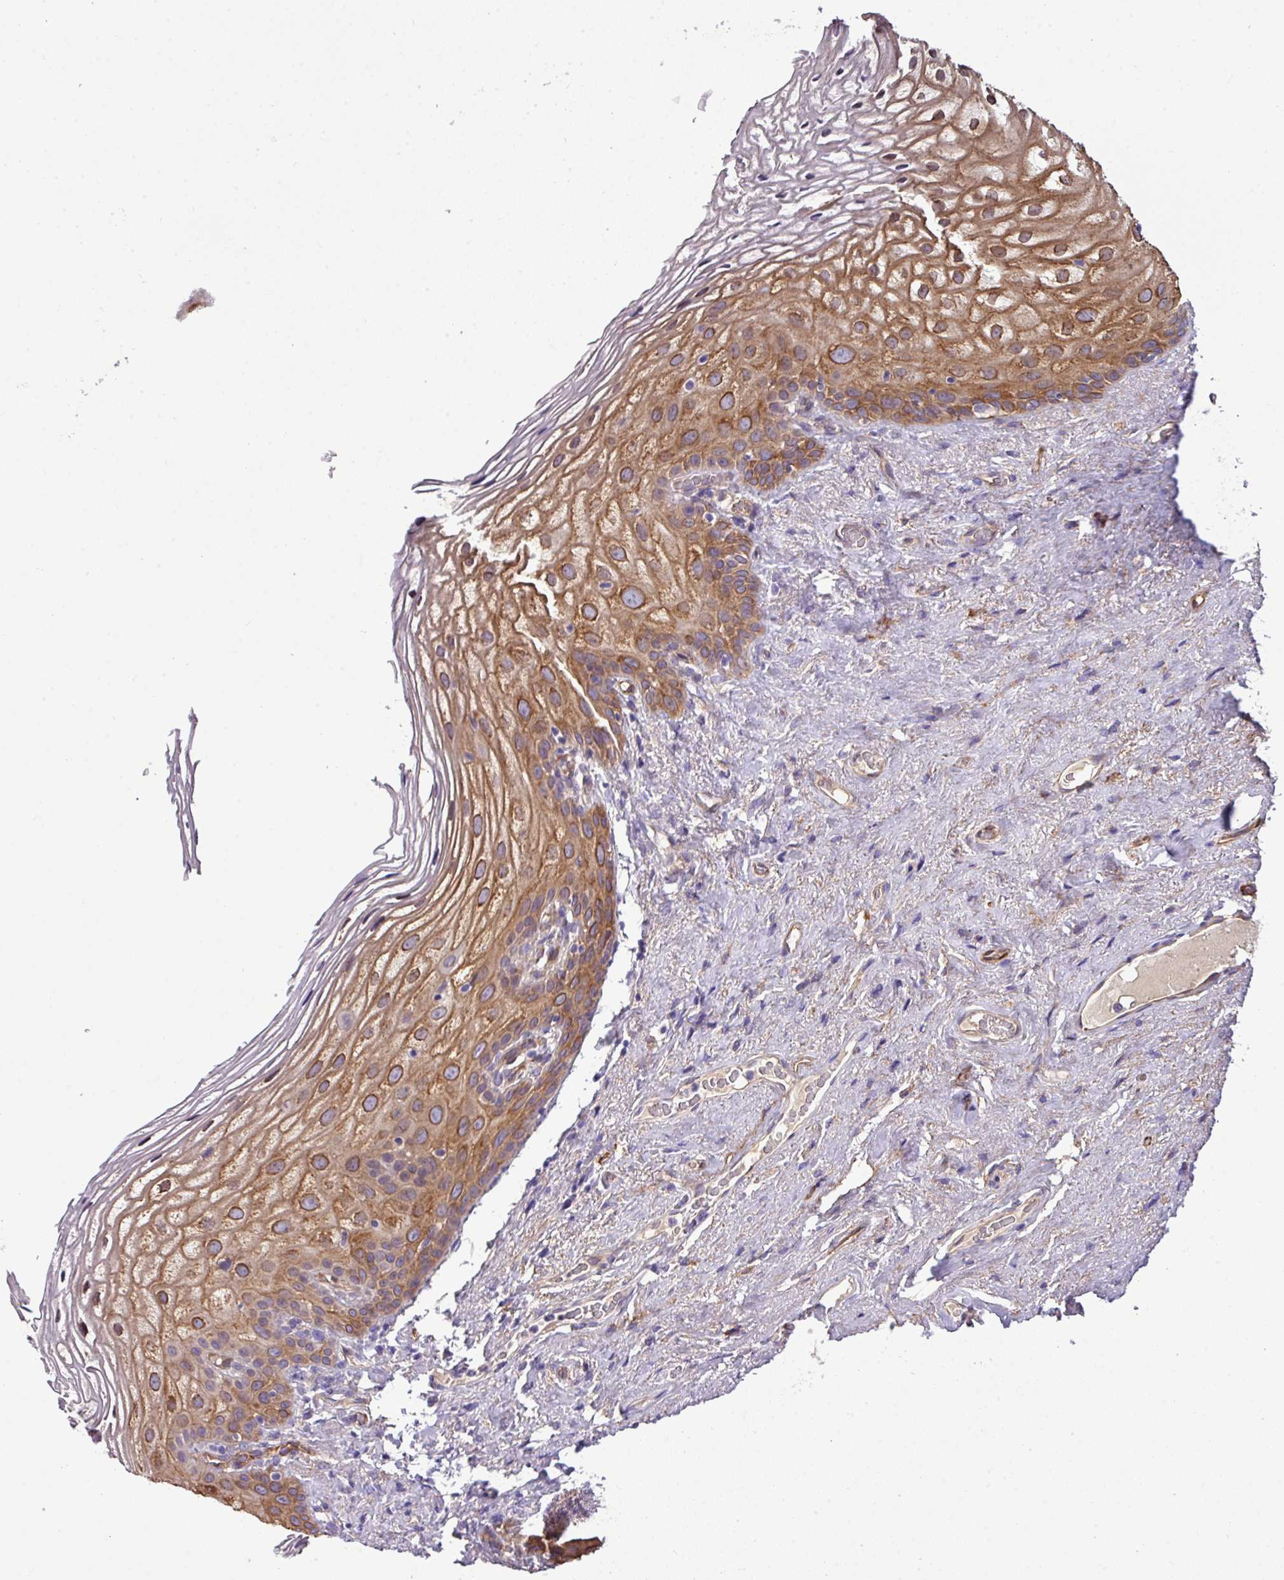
{"staining": {"intensity": "moderate", "quantity": ">75%", "location": "cytoplasmic/membranous"}, "tissue": "vagina", "cell_type": "Squamous epithelial cells", "image_type": "normal", "snomed": [{"axis": "morphology", "description": "Normal tissue, NOS"}, {"axis": "topography", "description": "Vagina"}, {"axis": "topography", "description": "Peripheral nerve tissue"}], "caption": "Vagina was stained to show a protein in brown. There is medium levels of moderate cytoplasmic/membranous staining in approximately >75% of squamous epithelial cells.", "gene": "PARD6A", "patient": {"sex": "female", "age": 71}}